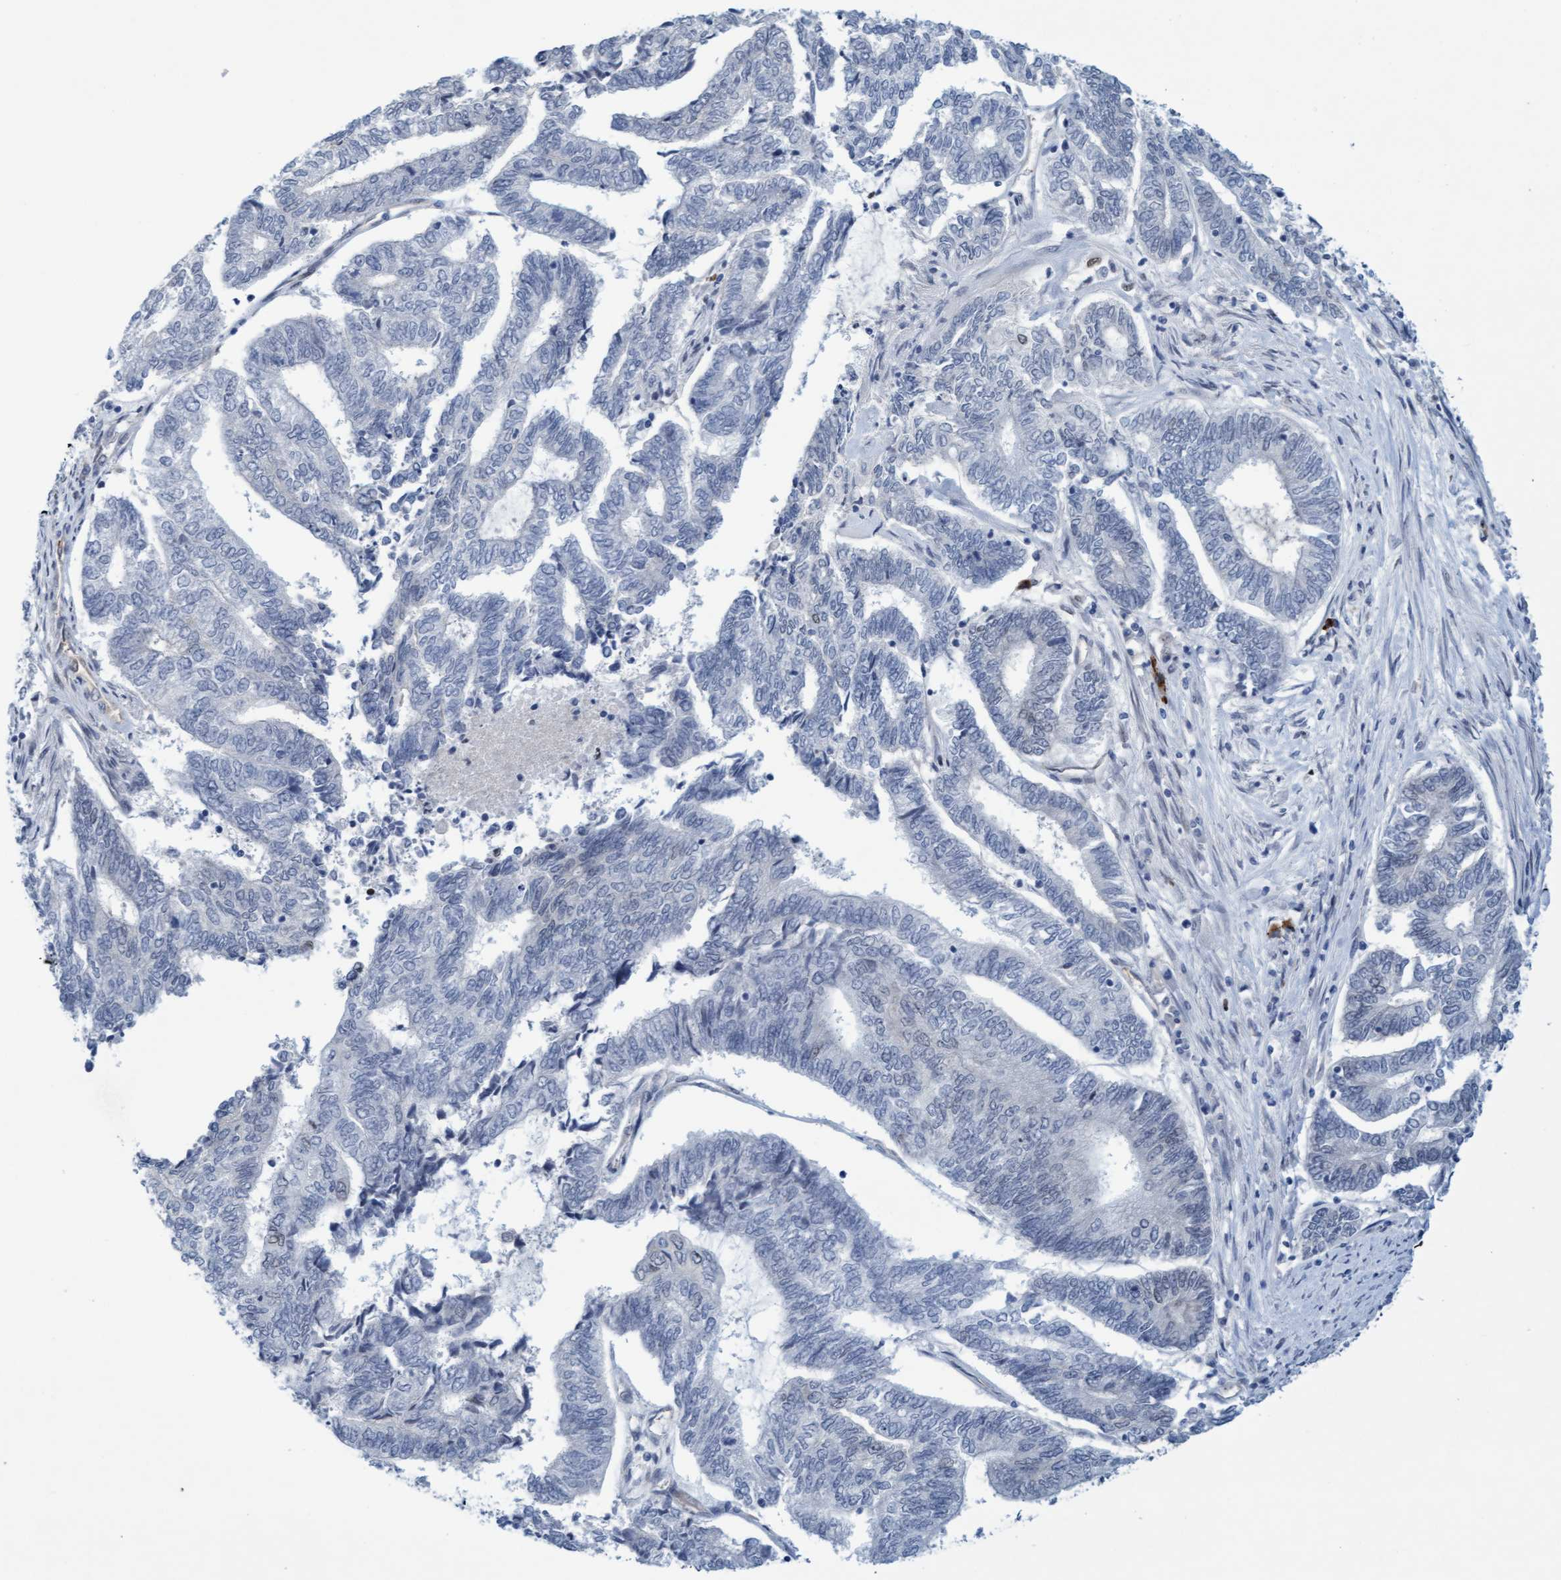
{"staining": {"intensity": "negative", "quantity": "none", "location": "none"}, "tissue": "endometrial cancer", "cell_type": "Tumor cells", "image_type": "cancer", "snomed": [{"axis": "morphology", "description": "Adenocarcinoma, NOS"}, {"axis": "topography", "description": "Uterus"}, {"axis": "topography", "description": "Endometrium"}], "caption": "Immunohistochemistry of adenocarcinoma (endometrial) exhibits no staining in tumor cells. (DAB immunohistochemistry visualized using brightfield microscopy, high magnification).", "gene": "GLRX2", "patient": {"sex": "female", "age": 70}}